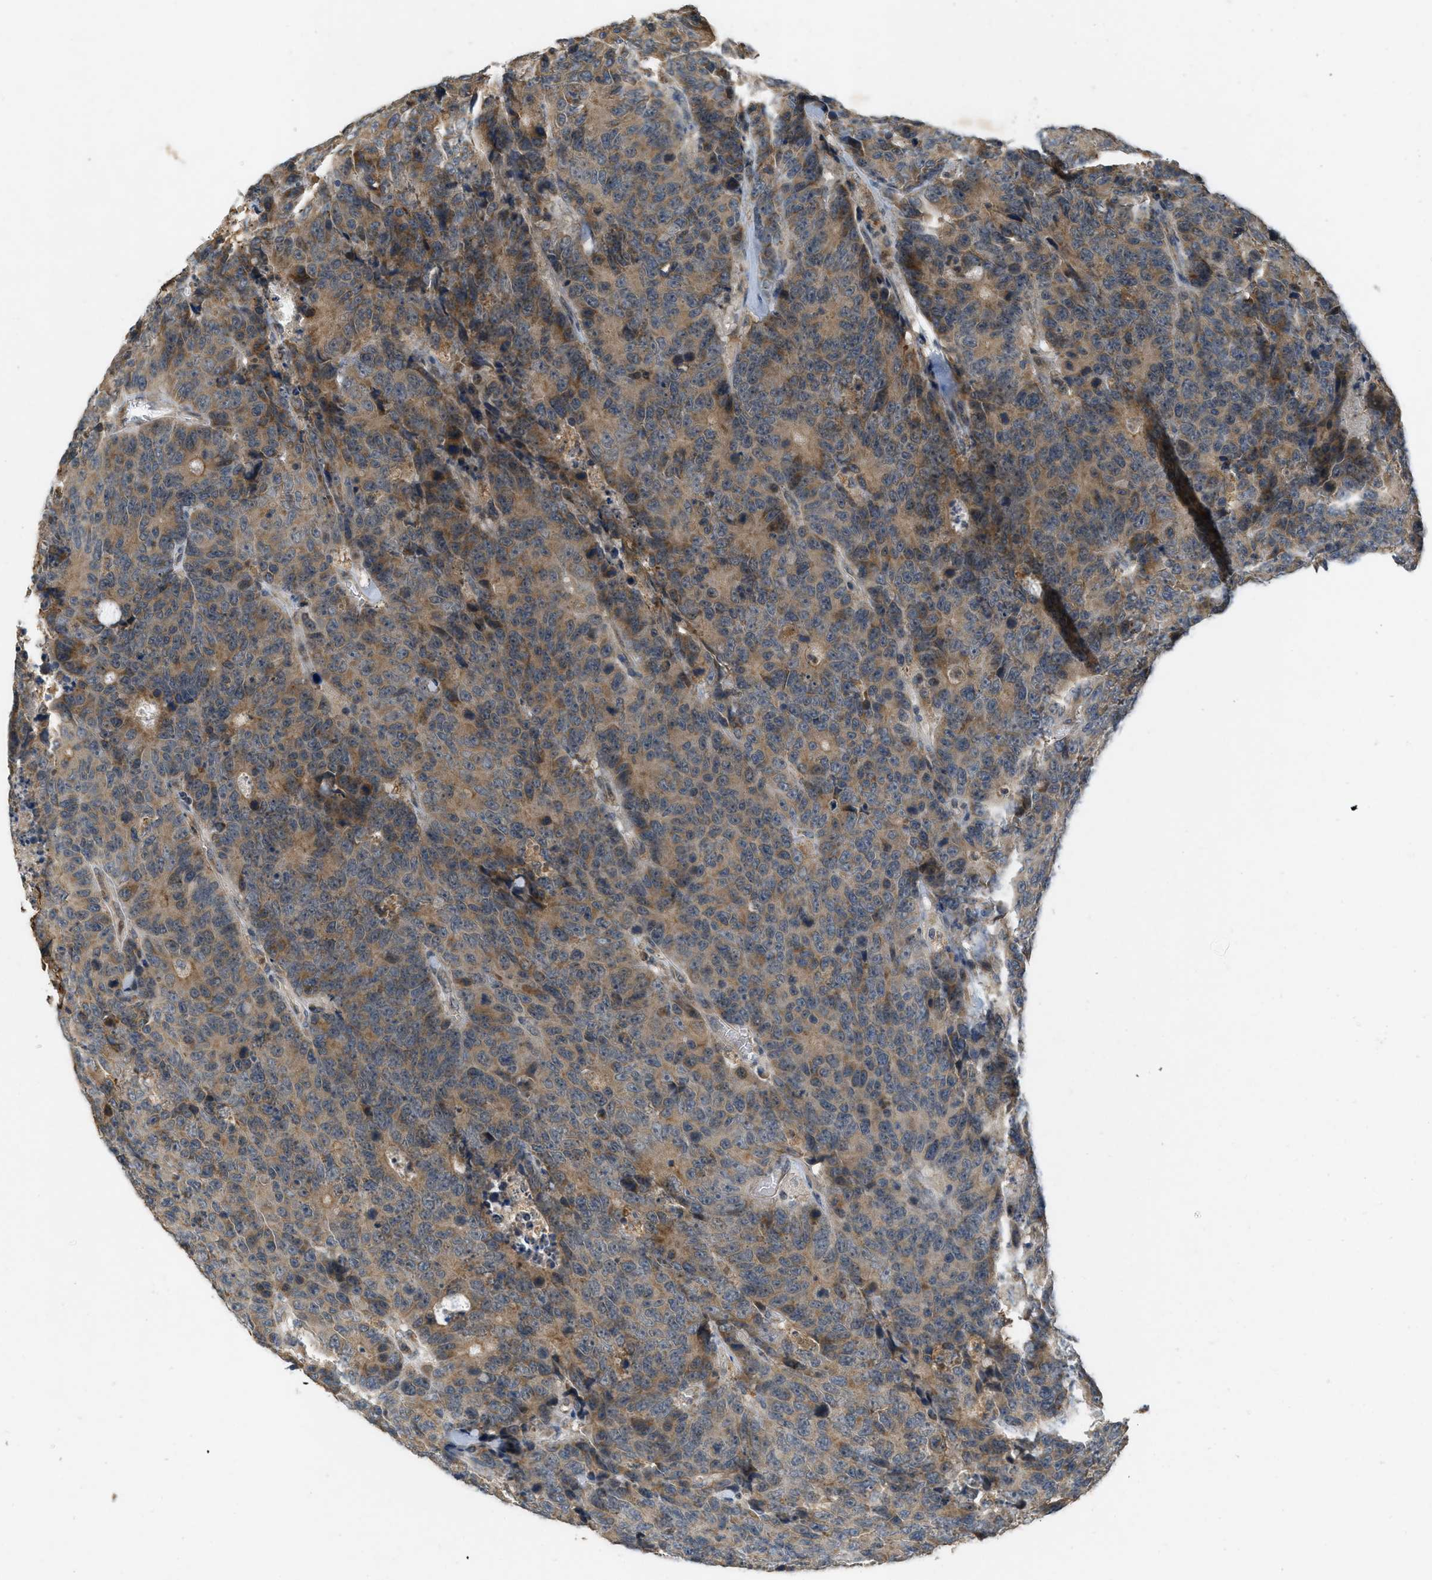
{"staining": {"intensity": "moderate", "quantity": ">75%", "location": "cytoplasmic/membranous"}, "tissue": "colorectal cancer", "cell_type": "Tumor cells", "image_type": "cancer", "snomed": [{"axis": "morphology", "description": "Adenocarcinoma, NOS"}, {"axis": "topography", "description": "Colon"}], "caption": "This histopathology image reveals colorectal adenocarcinoma stained with immunohistochemistry to label a protein in brown. The cytoplasmic/membranous of tumor cells show moderate positivity for the protein. Nuclei are counter-stained blue.", "gene": "PPP1R15A", "patient": {"sex": "female", "age": 86}}